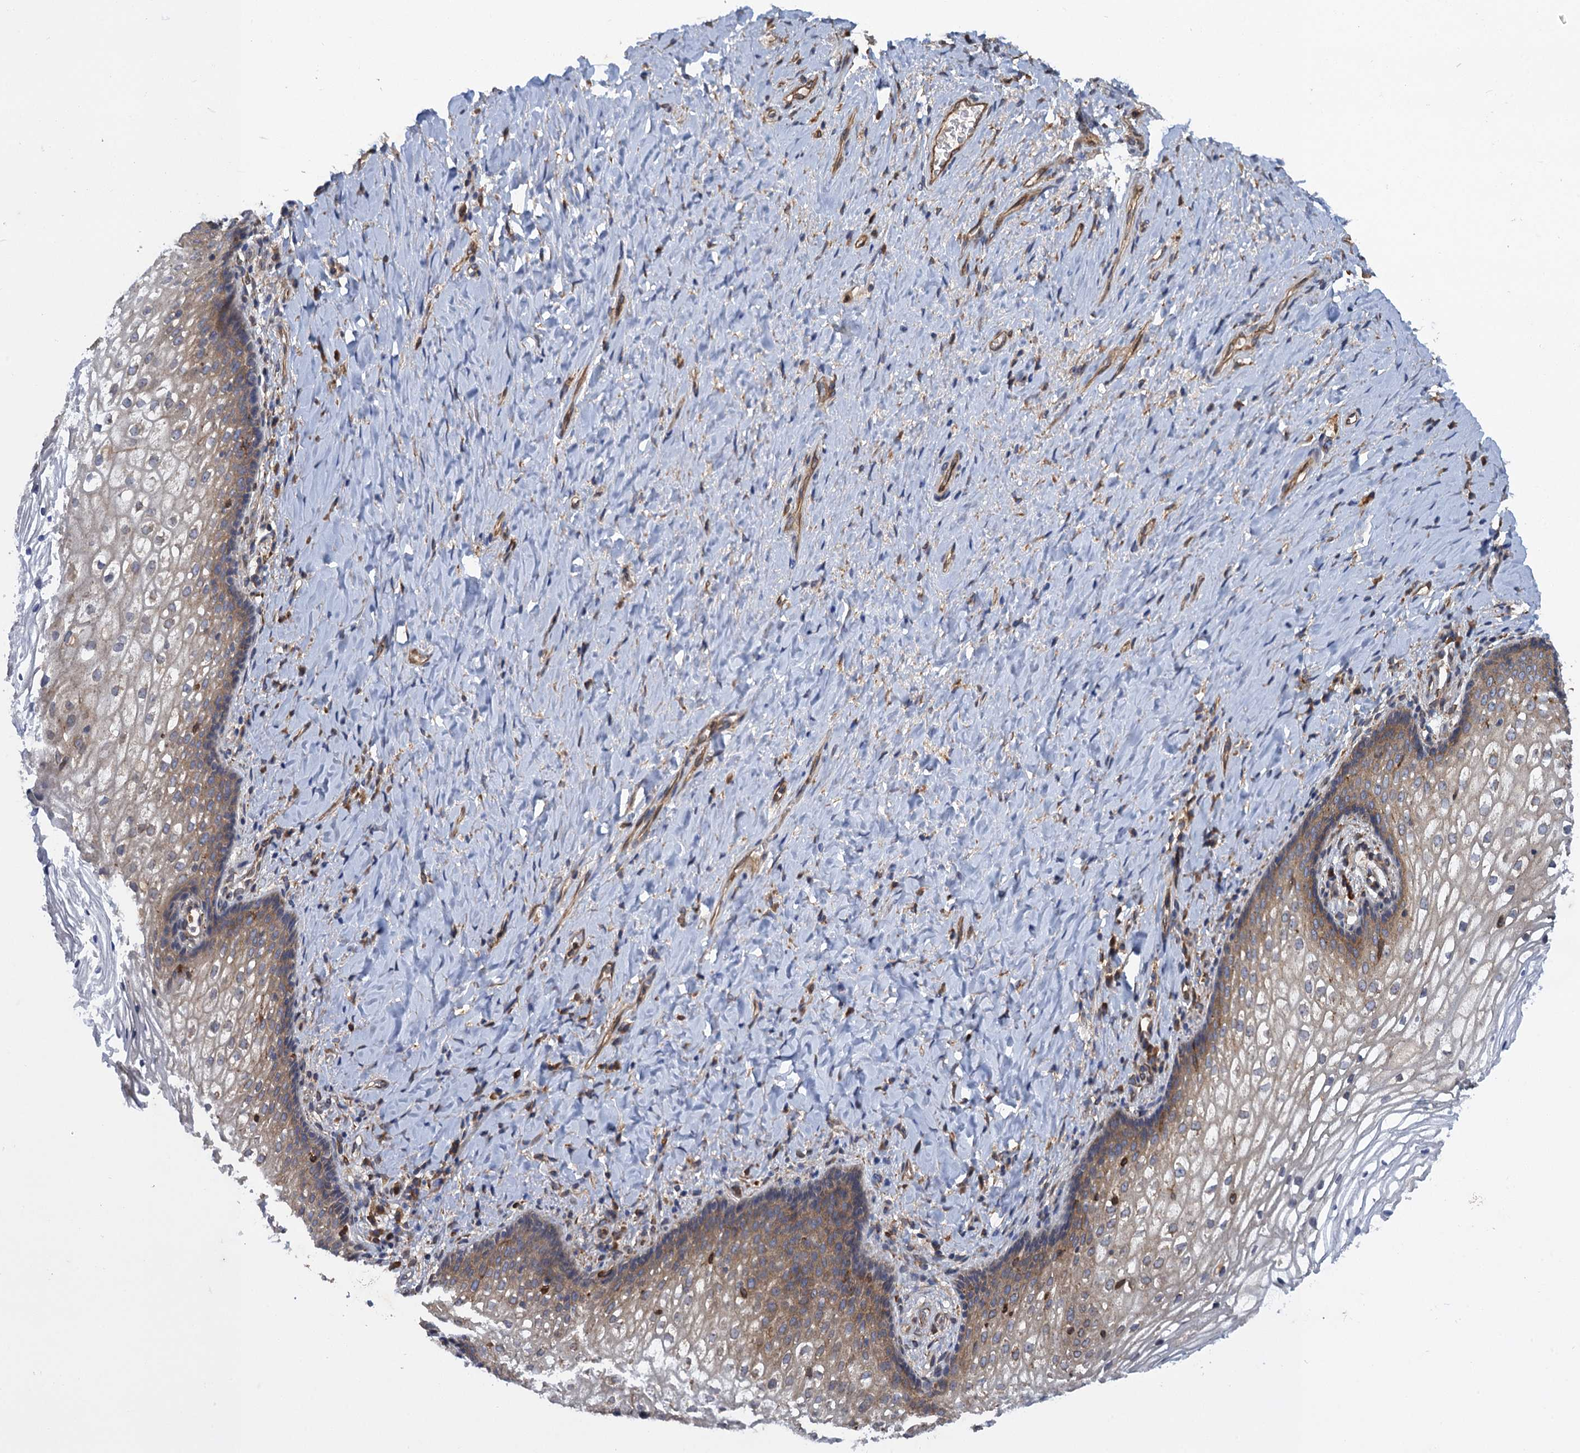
{"staining": {"intensity": "moderate", "quantity": "<25%", "location": "cytoplasmic/membranous"}, "tissue": "vagina", "cell_type": "Squamous epithelial cells", "image_type": "normal", "snomed": [{"axis": "morphology", "description": "Normal tissue, NOS"}, {"axis": "topography", "description": "Vagina"}], "caption": "Immunohistochemistry (IHC) of normal vagina shows low levels of moderate cytoplasmic/membranous expression in about <25% of squamous epithelial cells. (brown staining indicates protein expression, while blue staining denotes nuclei).", "gene": "ARMC5", "patient": {"sex": "female", "age": 60}}